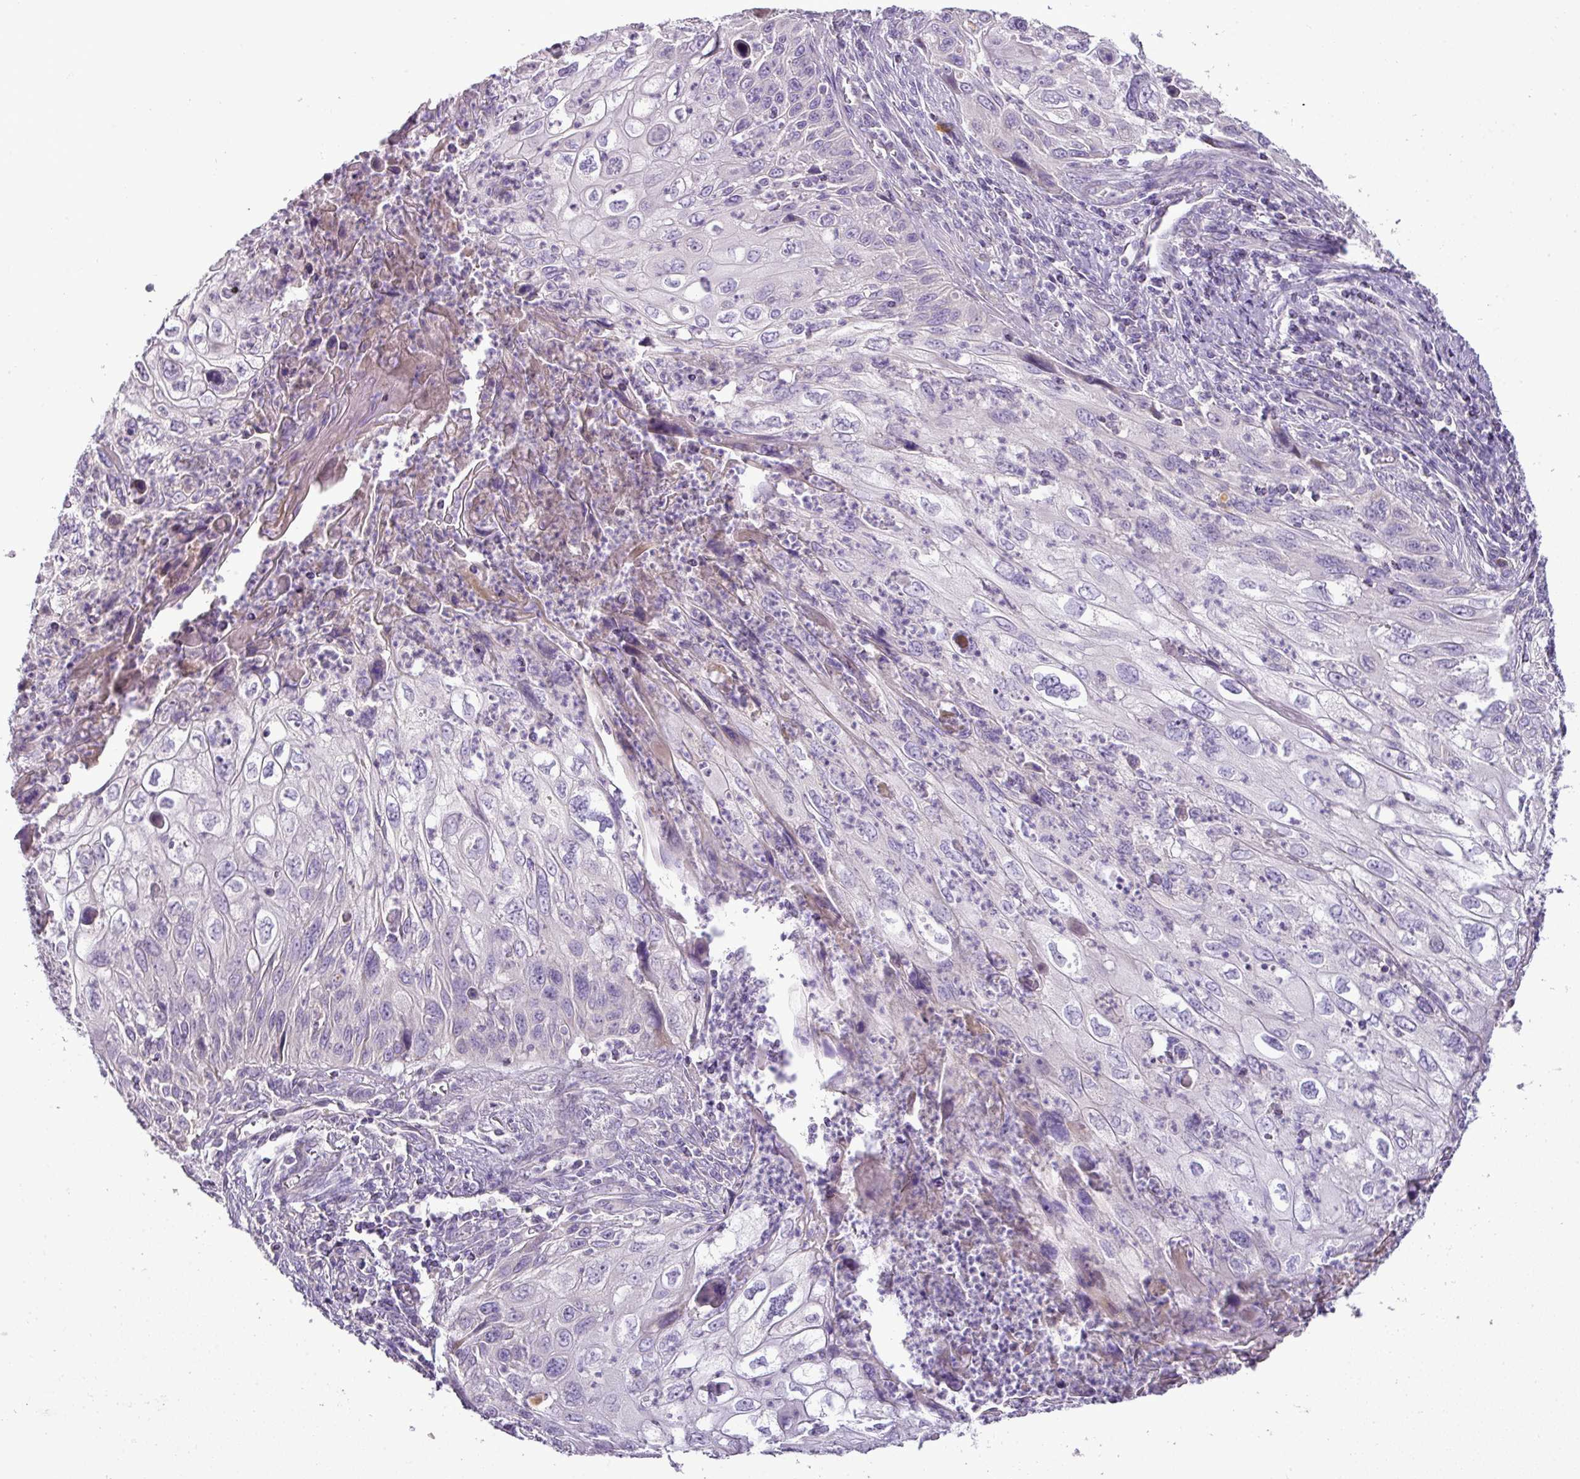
{"staining": {"intensity": "negative", "quantity": "none", "location": "none"}, "tissue": "cervical cancer", "cell_type": "Tumor cells", "image_type": "cancer", "snomed": [{"axis": "morphology", "description": "Squamous cell carcinoma, NOS"}, {"axis": "topography", "description": "Cervix"}], "caption": "Micrograph shows no significant protein expression in tumor cells of cervical squamous cell carcinoma. (DAB immunohistochemistry (IHC) visualized using brightfield microscopy, high magnification).", "gene": "BRINP2", "patient": {"sex": "female", "age": 70}}